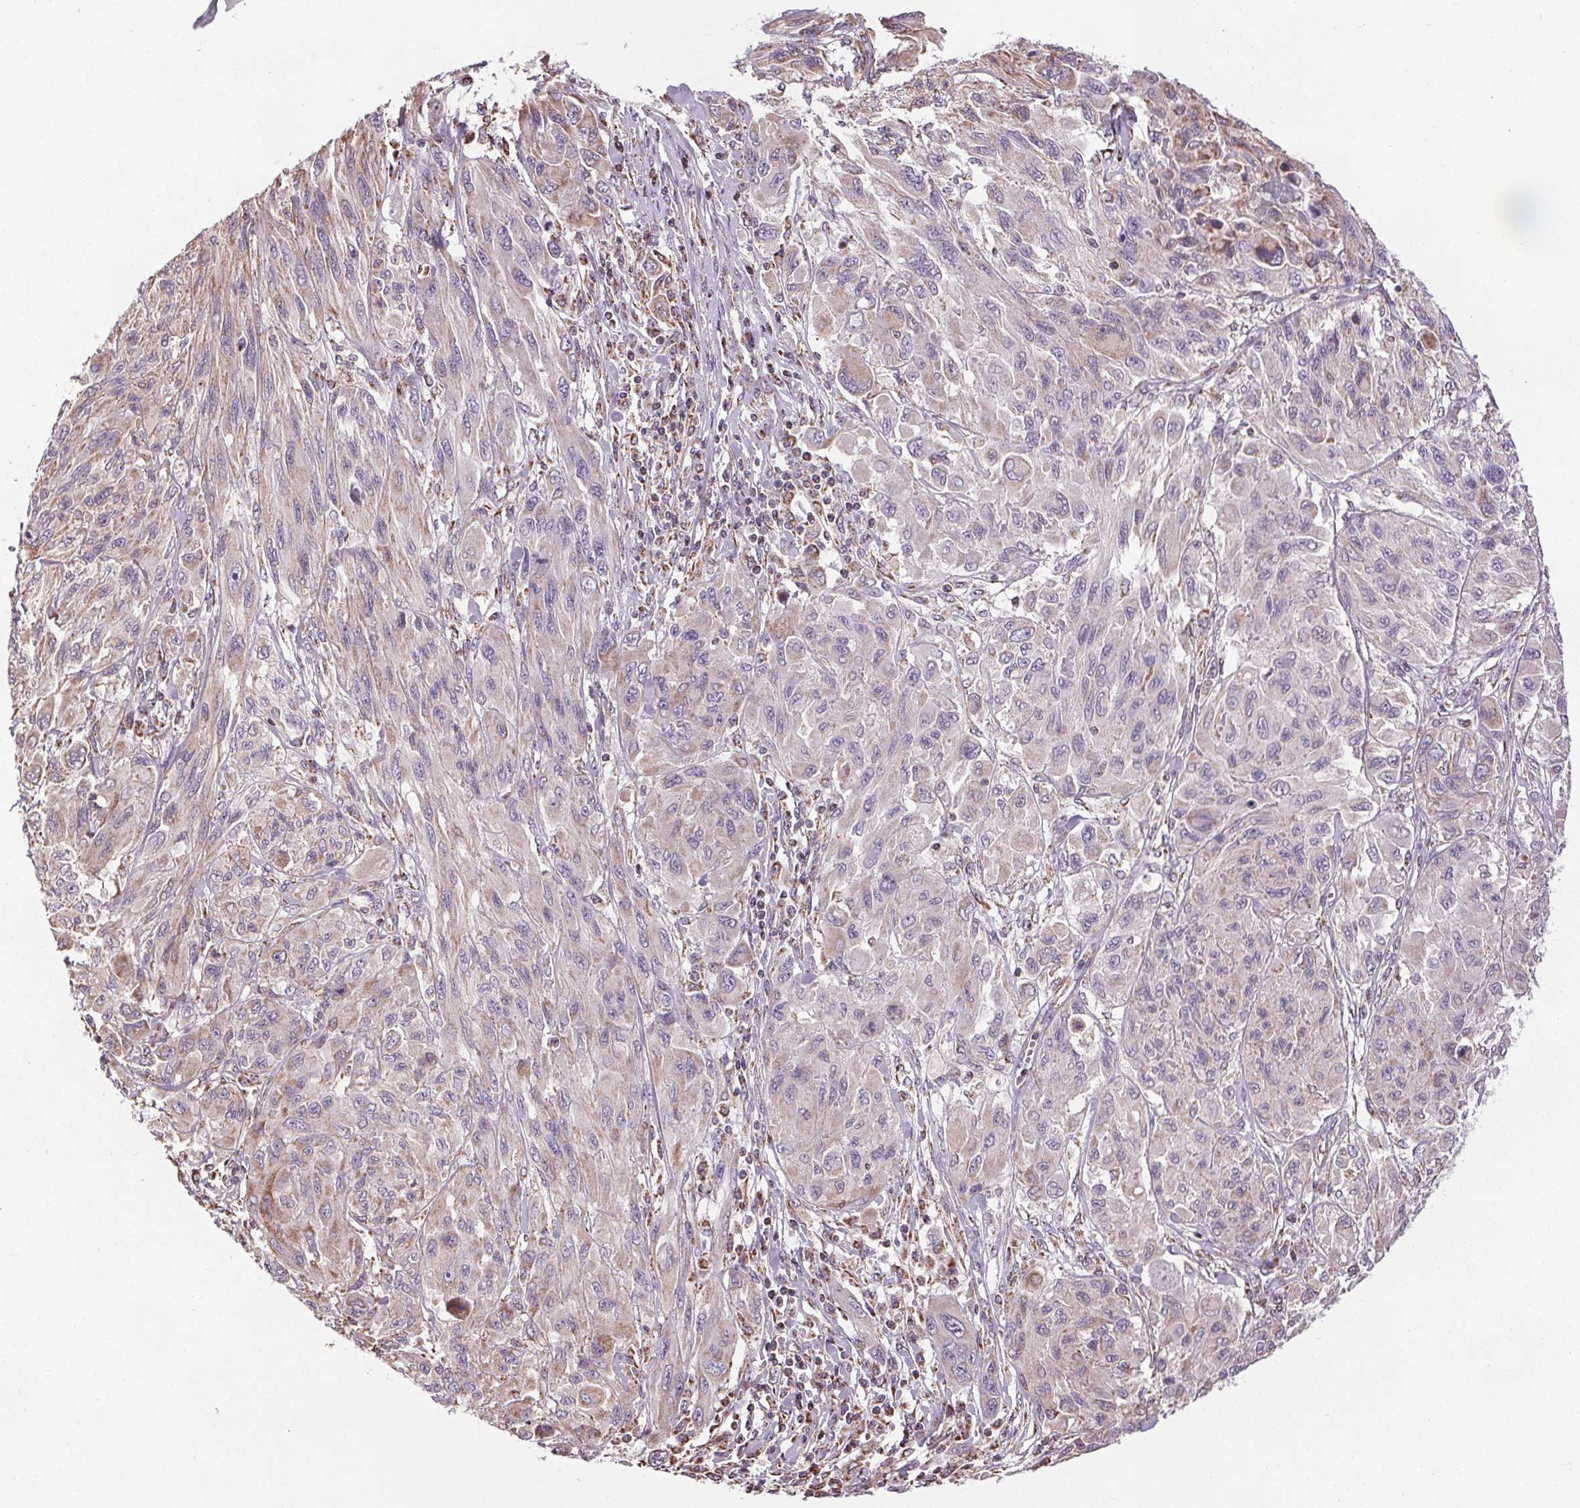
{"staining": {"intensity": "moderate", "quantity": "<25%", "location": "cytoplasmic/membranous"}, "tissue": "melanoma", "cell_type": "Tumor cells", "image_type": "cancer", "snomed": [{"axis": "morphology", "description": "Malignant melanoma, NOS"}, {"axis": "topography", "description": "Skin"}], "caption": "High-power microscopy captured an IHC image of melanoma, revealing moderate cytoplasmic/membranous expression in about <25% of tumor cells. Nuclei are stained in blue.", "gene": "ZNF548", "patient": {"sex": "female", "age": 91}}